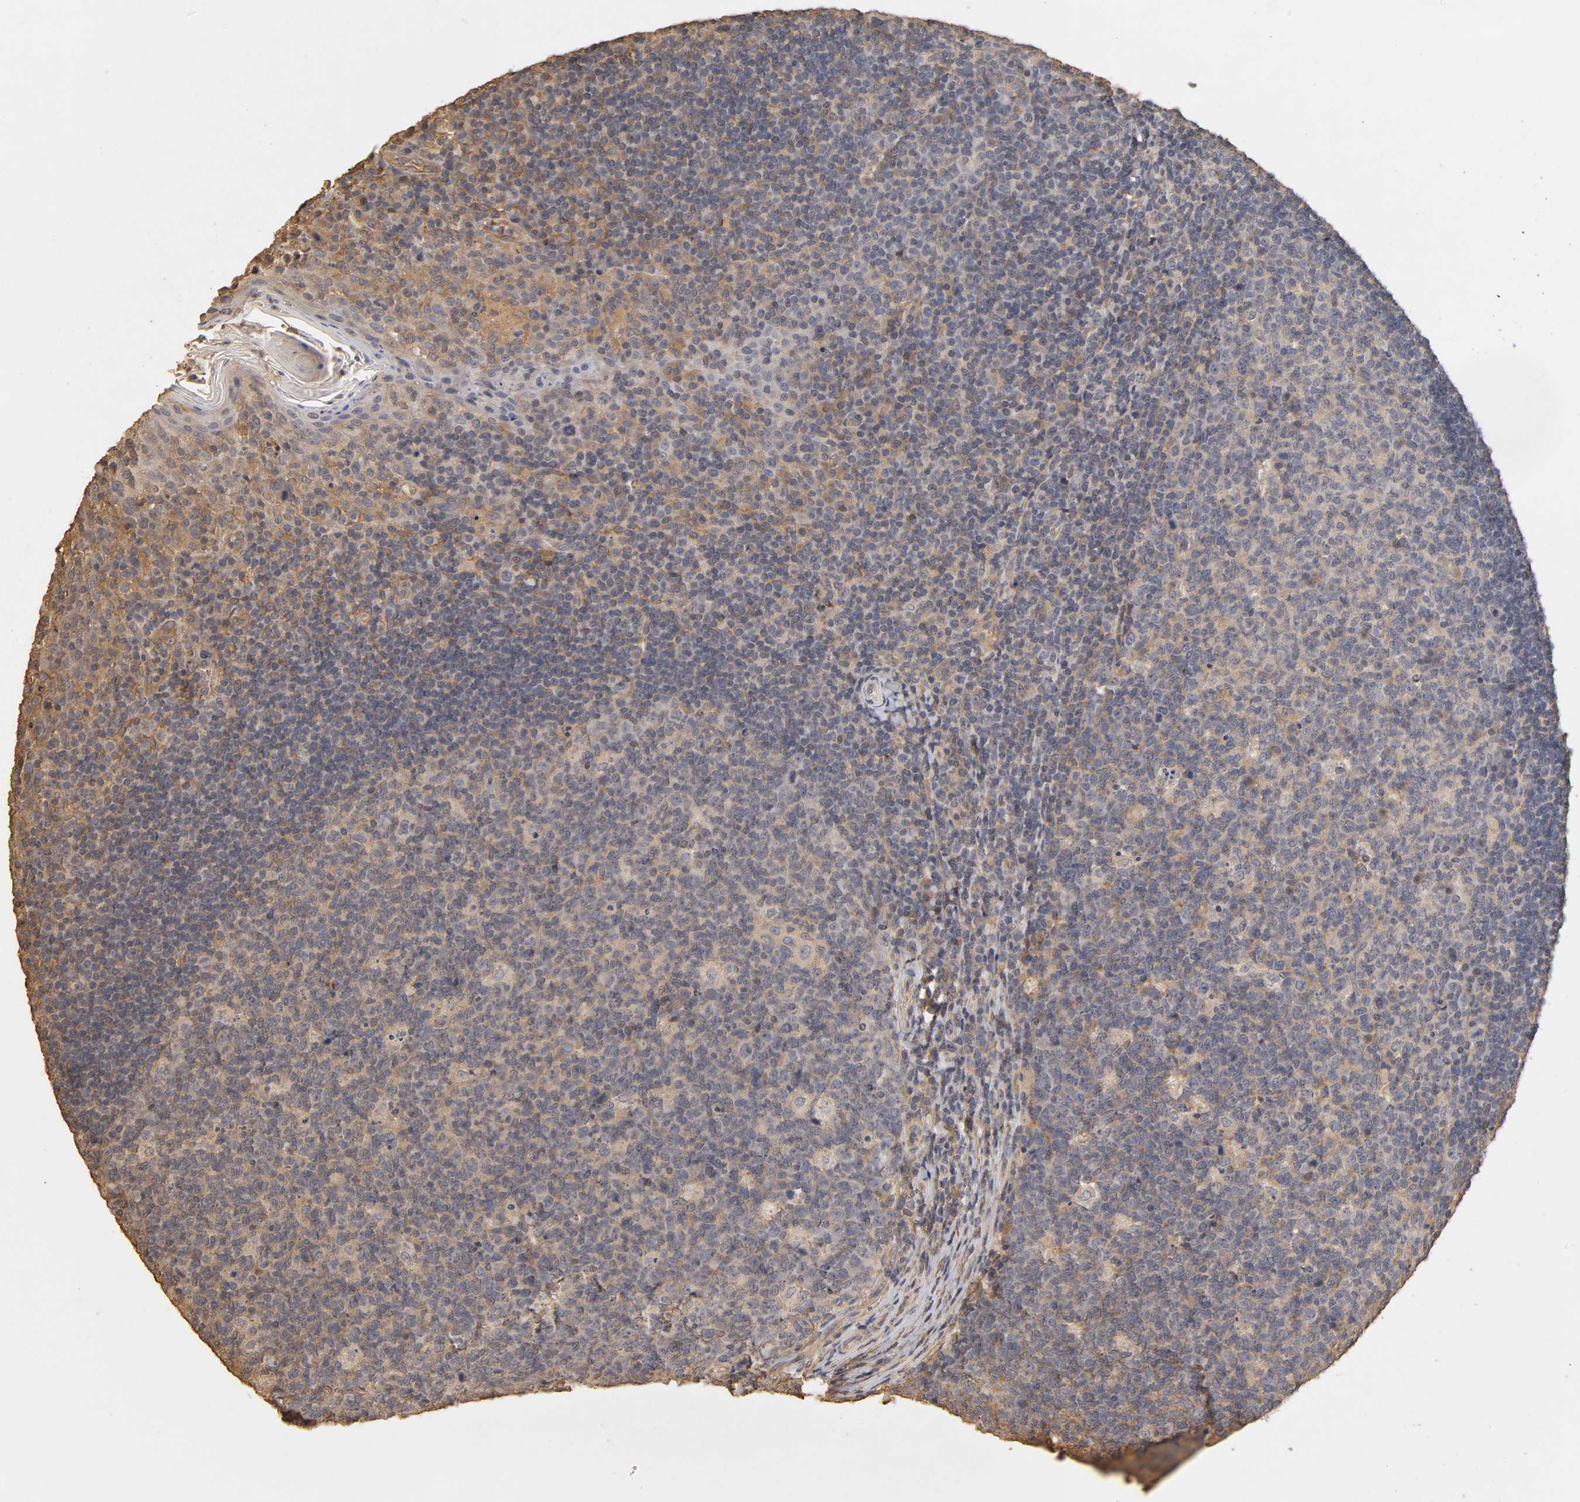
{"staining": {"intensity": "weak", "quantity": "25%-75%", "location": "cytoplasmic/membranous"}, "tissue": "tonsil", "cell_type": "Germinal center cells", "image_type": "normal", "snomed": [{"axis": "morphology", "description": "Normal tissue, NOS"}, {"axis": "topography", "description": "Tonsil"}], "caption": "Benign tonsil exhibits weak cytoplasmic/membranous positivity in approximately 25%-75% of germinal center cells, visualized by immunohistochemistry. (DAB (3,3'-diaminobenzidine) = brown stain, brightfield microscopy at high magnification).", "gene": "VSIG4", "patient": {"sex": "male", "age": 17}}